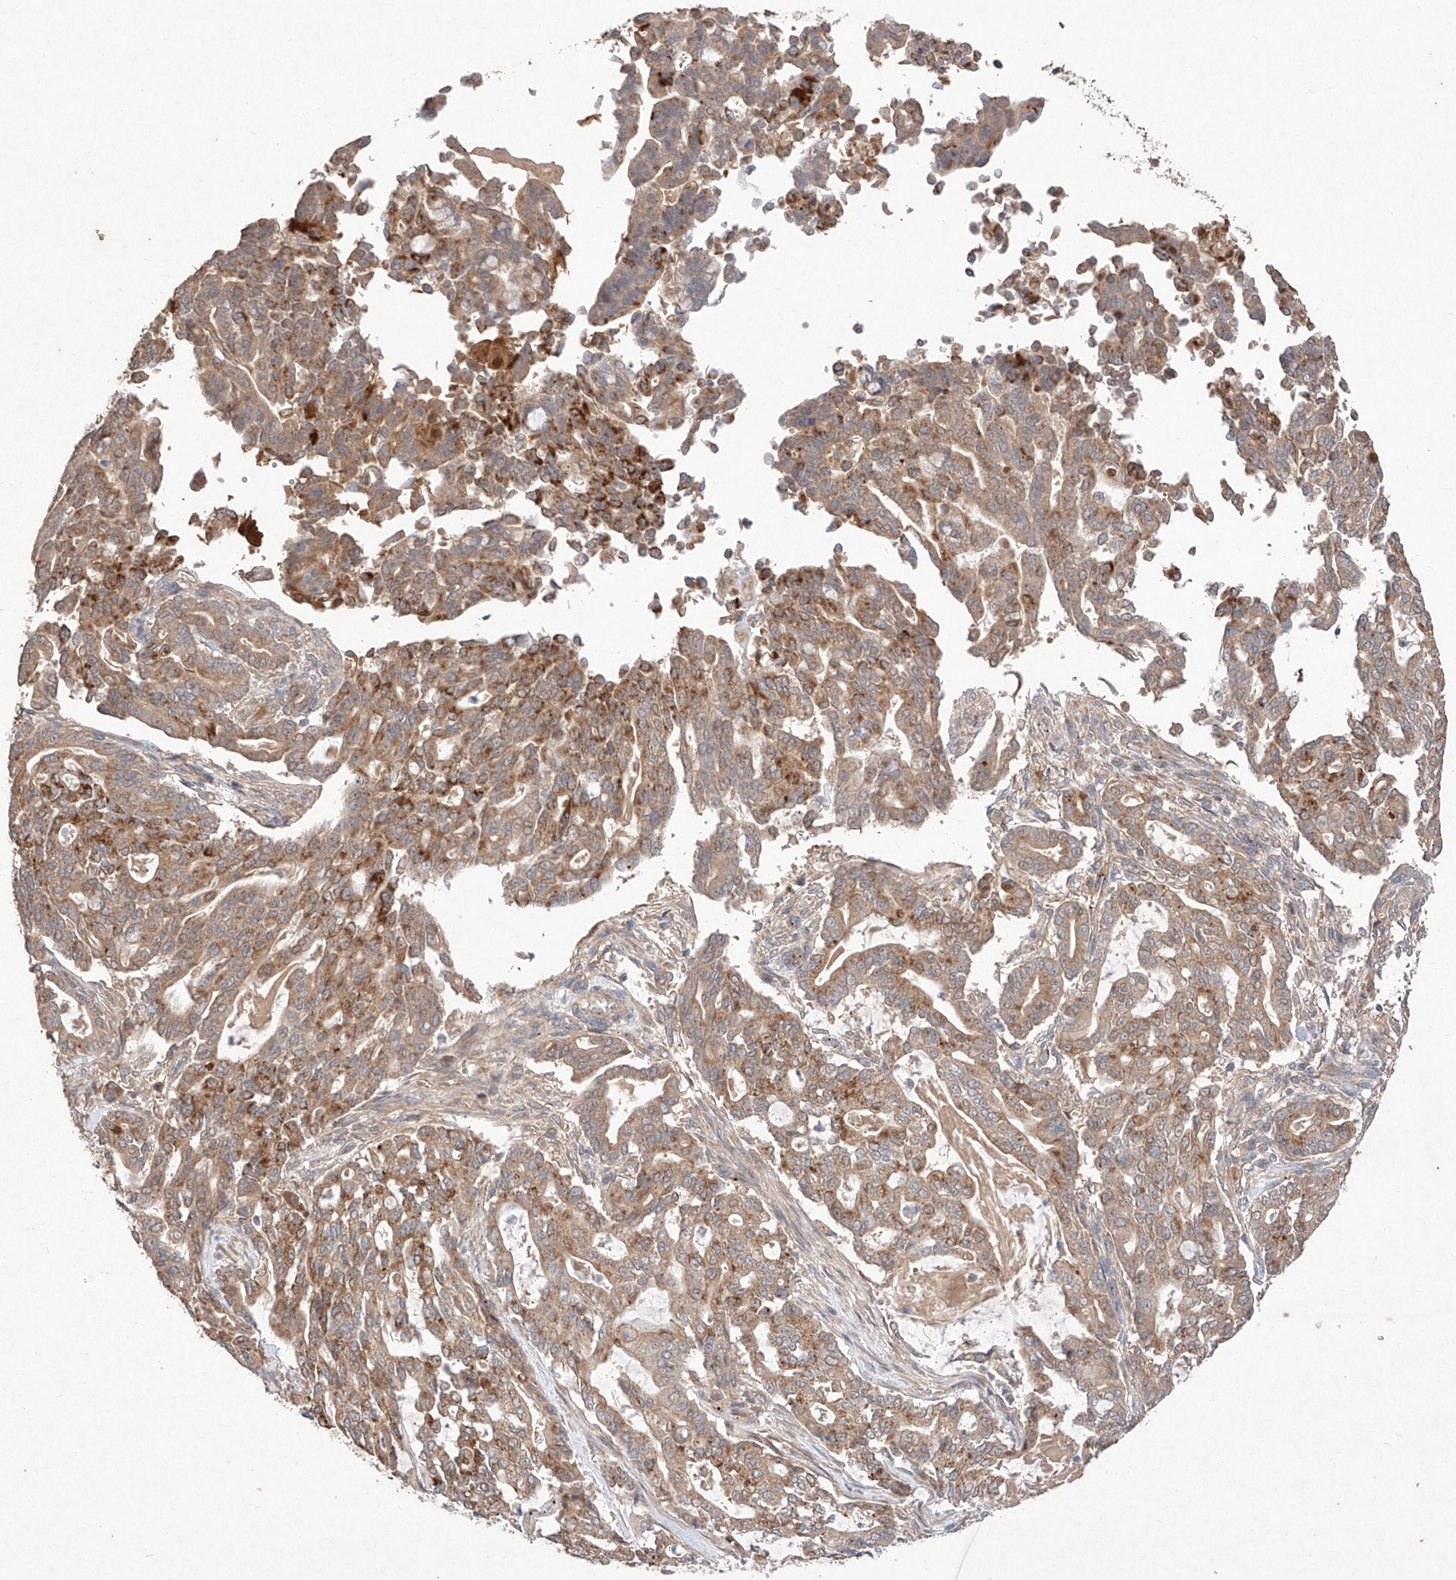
{"staining": {"intensity": "moderate", "quantity": ">75%", "location": "cytoplasmic/membranous"}, "tissue": "pancreatic cancer", "cell_type": "Tumor cells", "image_type": "cancer", "snomed": [{"axis": "morphology", "description": "Adenocarcinoma, NOS"}, {"axis": "topography", "description": "Pancreas"}], "caption": "The image displays a brown stain indicating the presence of a protein in the cytoplasmic/membranous of tumor cells in adenocarcinoma (pancreatic). (Brightfield microscopy of DAB IHC at high magnification).", "gene": "C6orf62", "patient": {"sex": "male", "age": 63}}